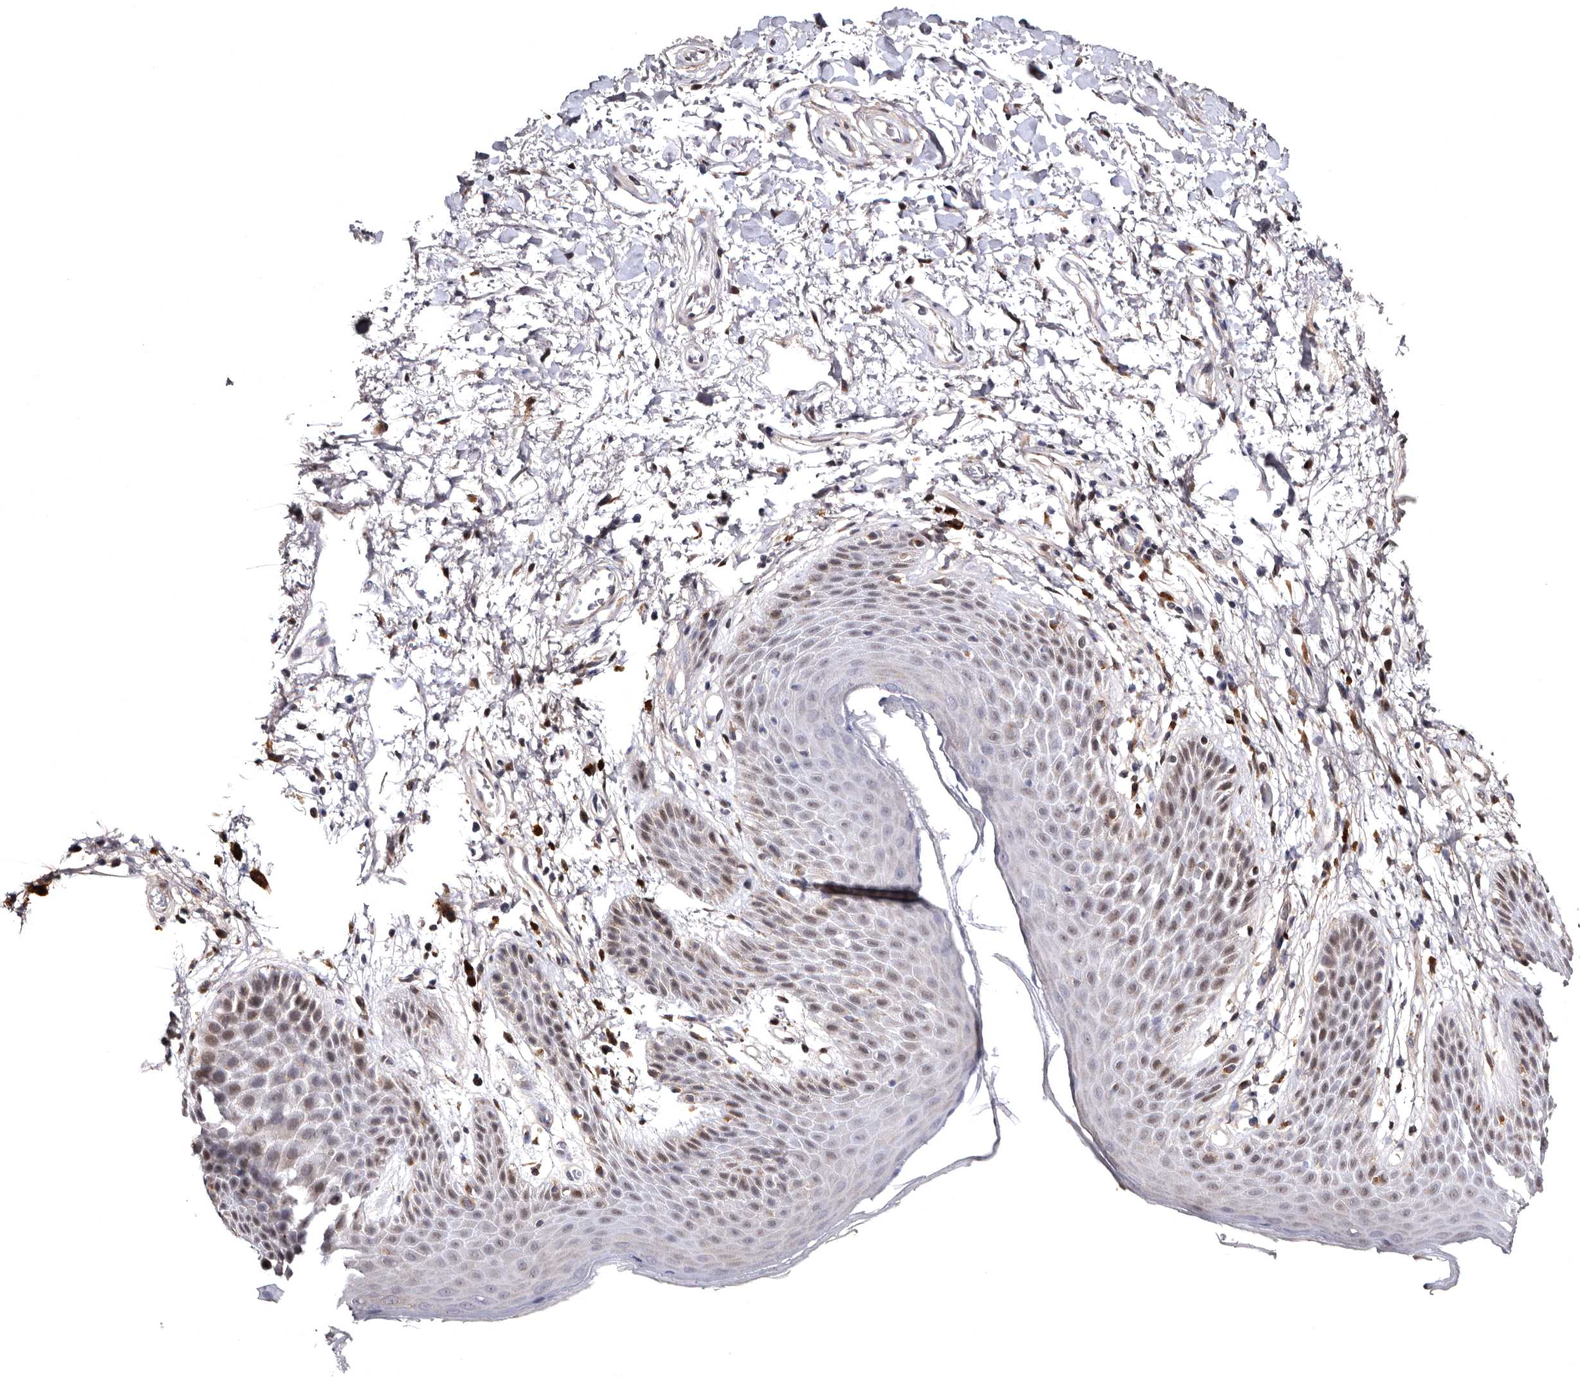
{"staining": {"intensity": "moderate", "quantity": "<25%", "location": "cytoplasmic/membranous"}, "tissue": "skin", "cell_type": "Epidermal cells", "image_type": "normal", "snomed": [{"axis": "morphology", "description": "Normal tissue, NOS"}, {"axis": "topography", "description": "Anal"}], "caption": "Immunohistochemical staining of benign human skin reveals low levels of moderate cytoplasmic/membranous staining in about <25% of epidermal cells.", "gene": "FAM91A1", "patient": {"sex": "male", "age": 74}}